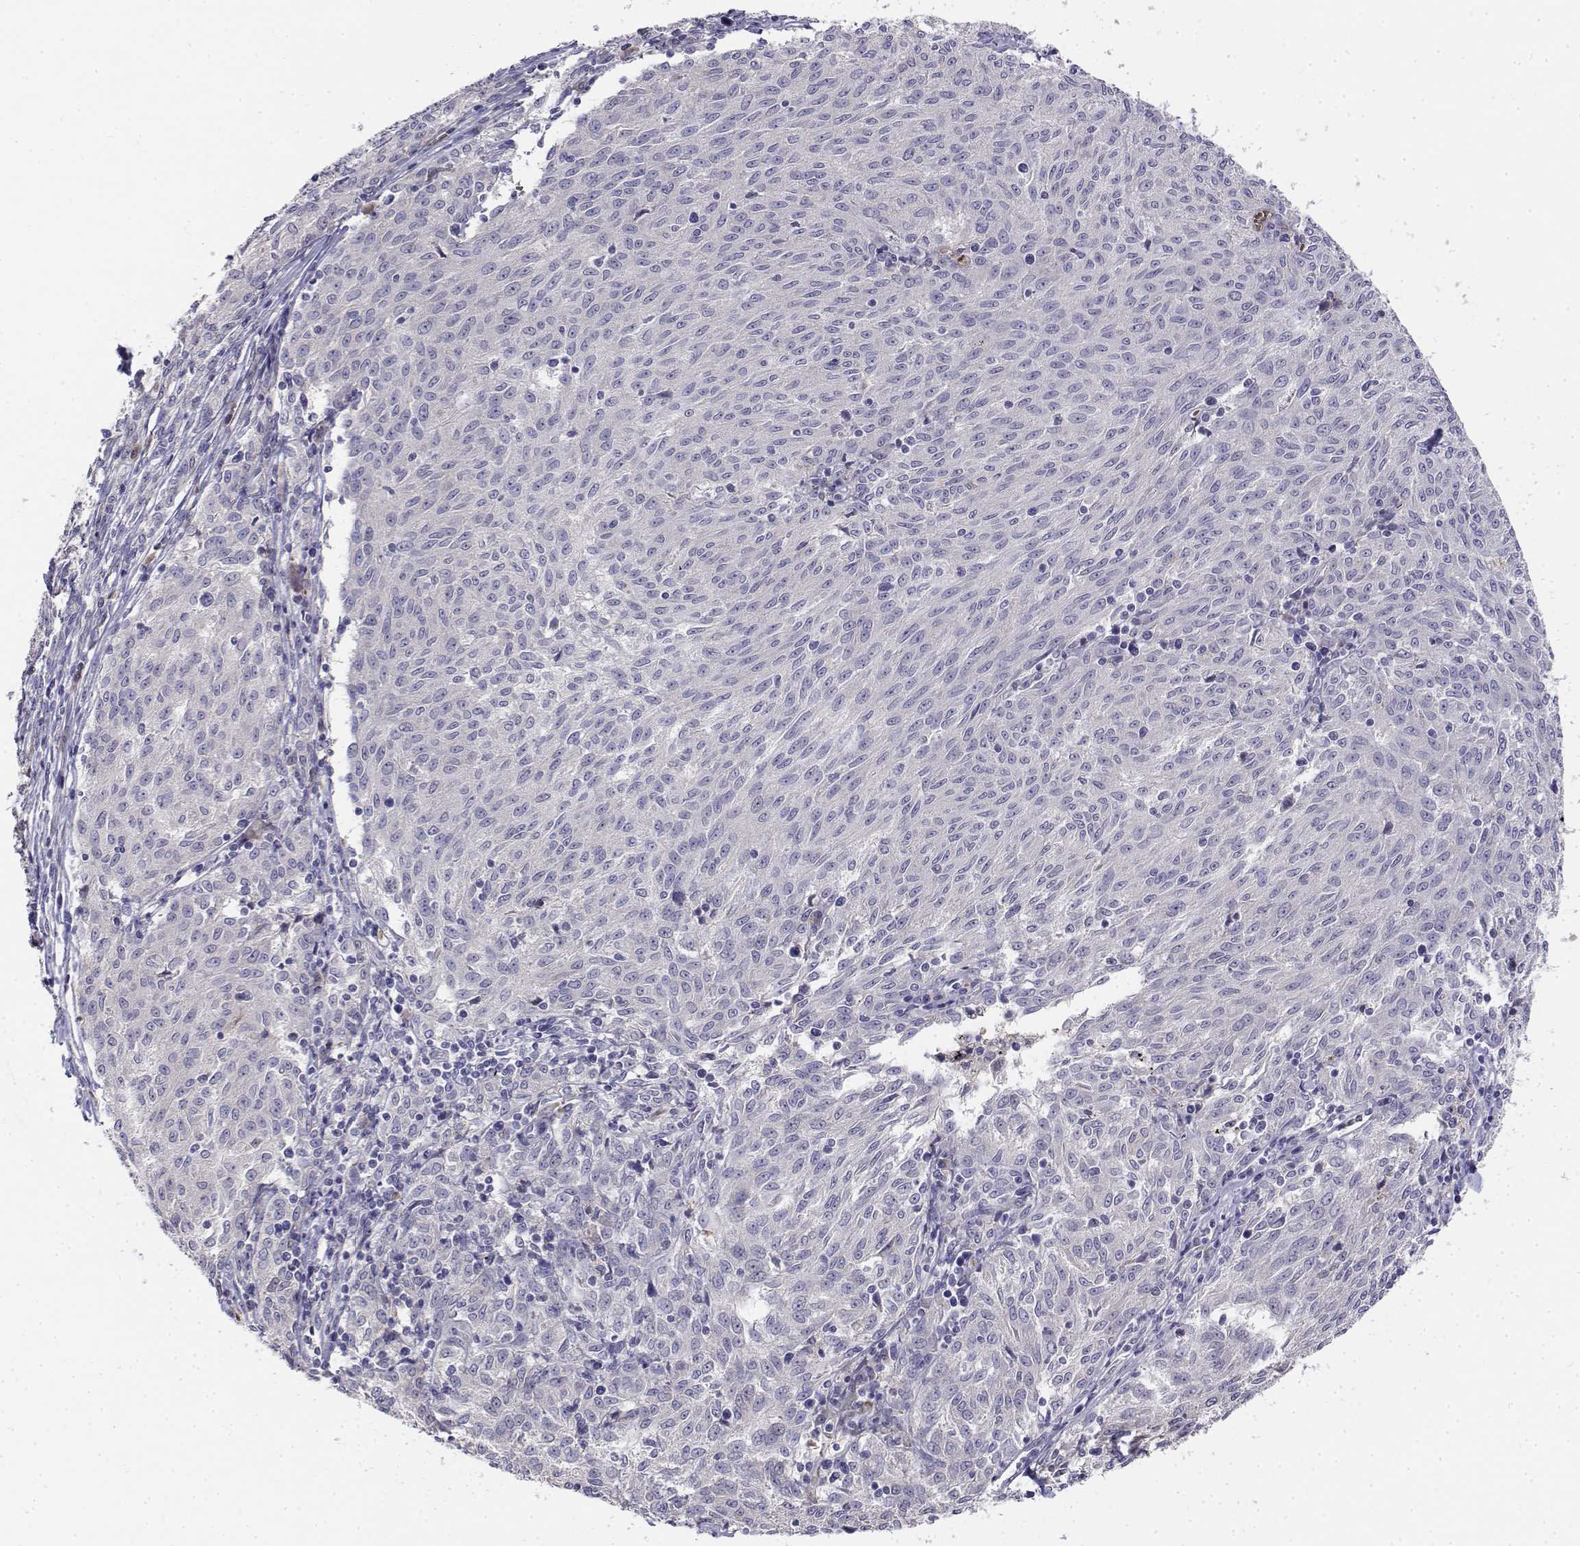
{"staining": {"intensity": "negative", "quantity": "none", "location": "none"}, "tissue": "melanoma", "cell_type": "Tumor cells", "image_type": "cancer", "snomed": [{"axis": "morphology", "description": "Malignant melanoma, NOS"}, {"axis": "topography", "description": "Skin"}], "caption": "DAB immunohistochemical staining of human melanoma shows no significant positivity in tumor cells.", "gene": "CADM1", "patient": {"sex": "female", "age": 72}}